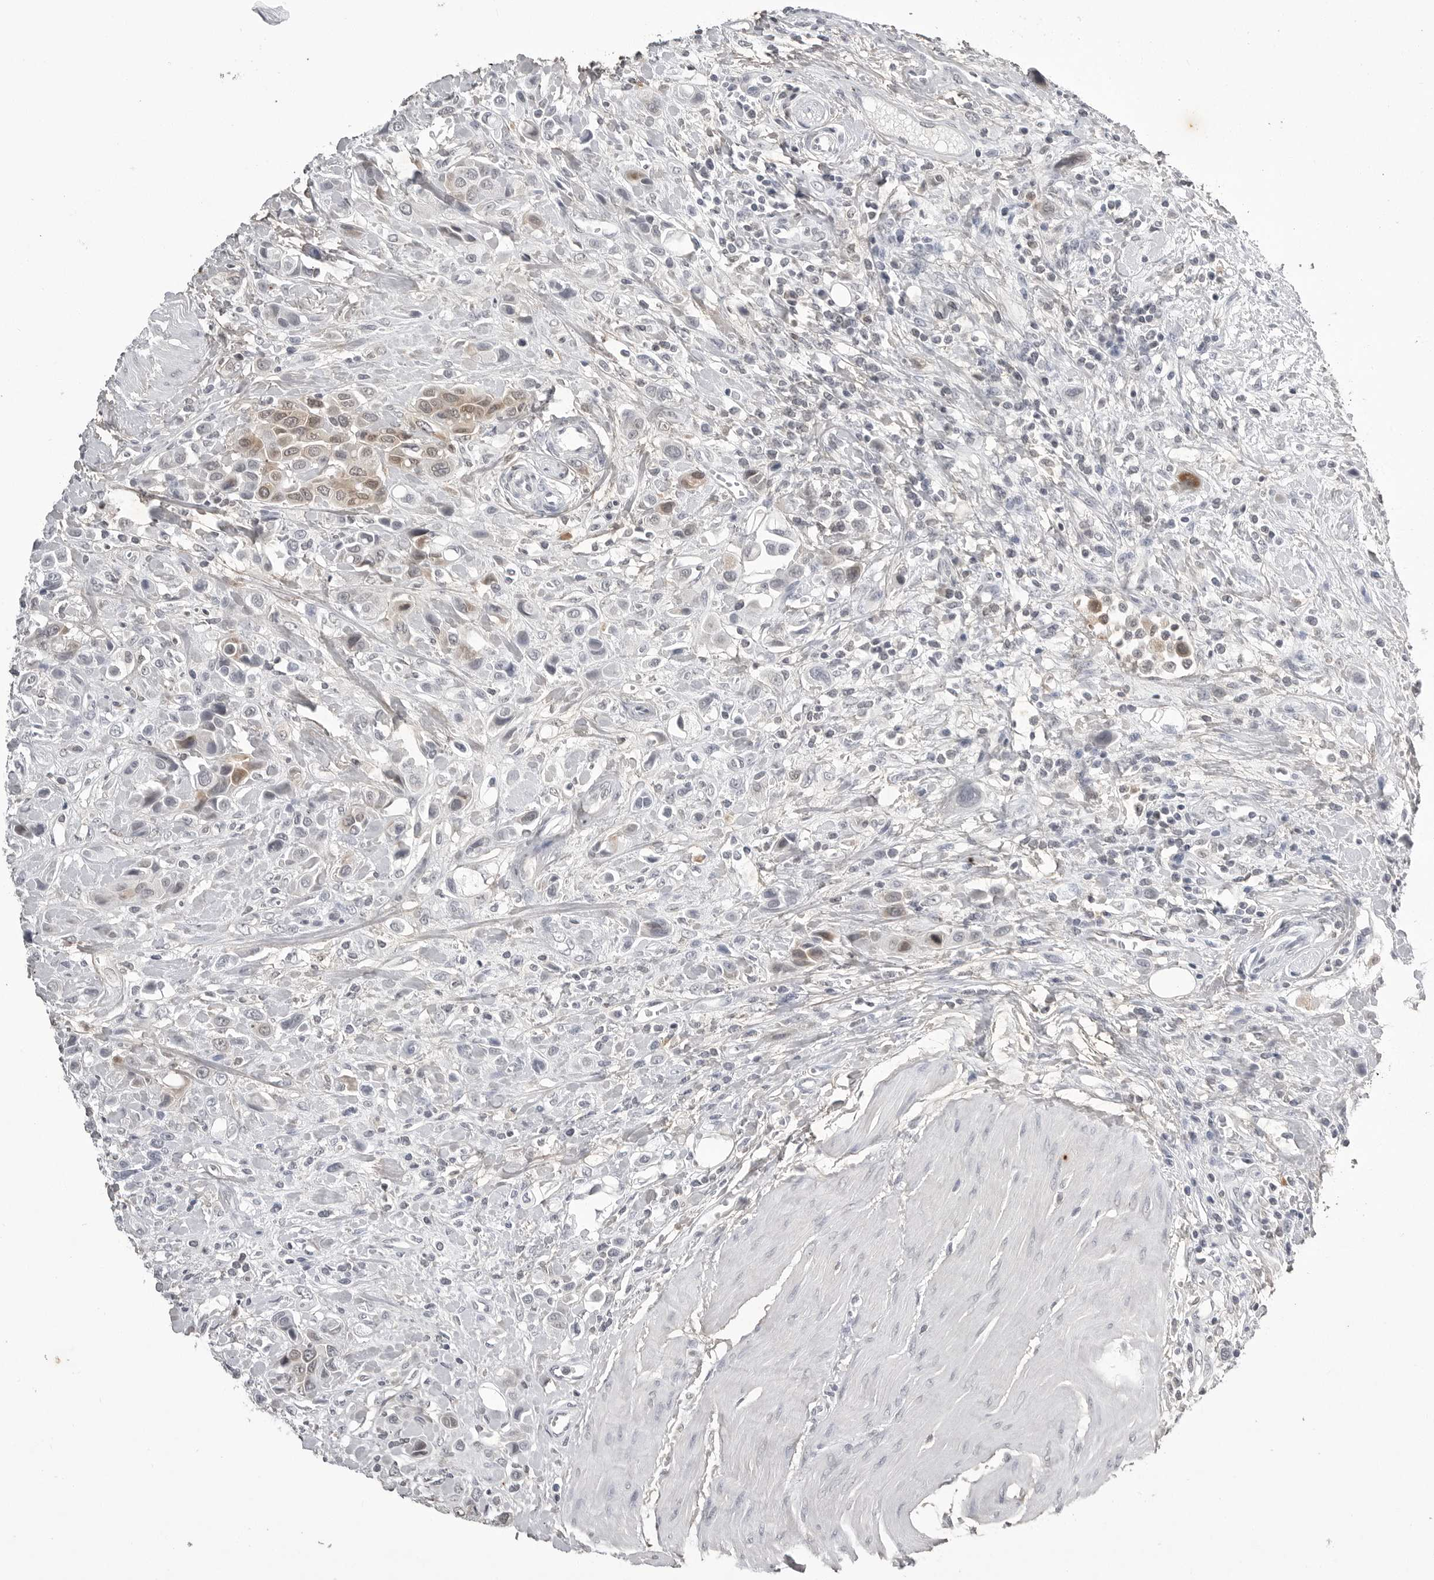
{"staining": {"intensity": "weak", "quantity": "25%-75%", "location": "cytoplasmic/membranous"}, "tissue": "urothelial cancer", "cell_type": "Tumor cells", "image_type": "cancer", "snomed": [{"axis": "morphology", "description": "Urothelial carcinoma, High grade"}, {"axis": "topography", "description": "Urinary bladder"}], "caption": "A micrograph of human high-grade urothelial carcinoma stained for a protein demonstrates weak cytoplasmic/membranous brown staining in tumor cells.", "gene": "RRM1", "patient": {"sex": "male", "age": 50}}